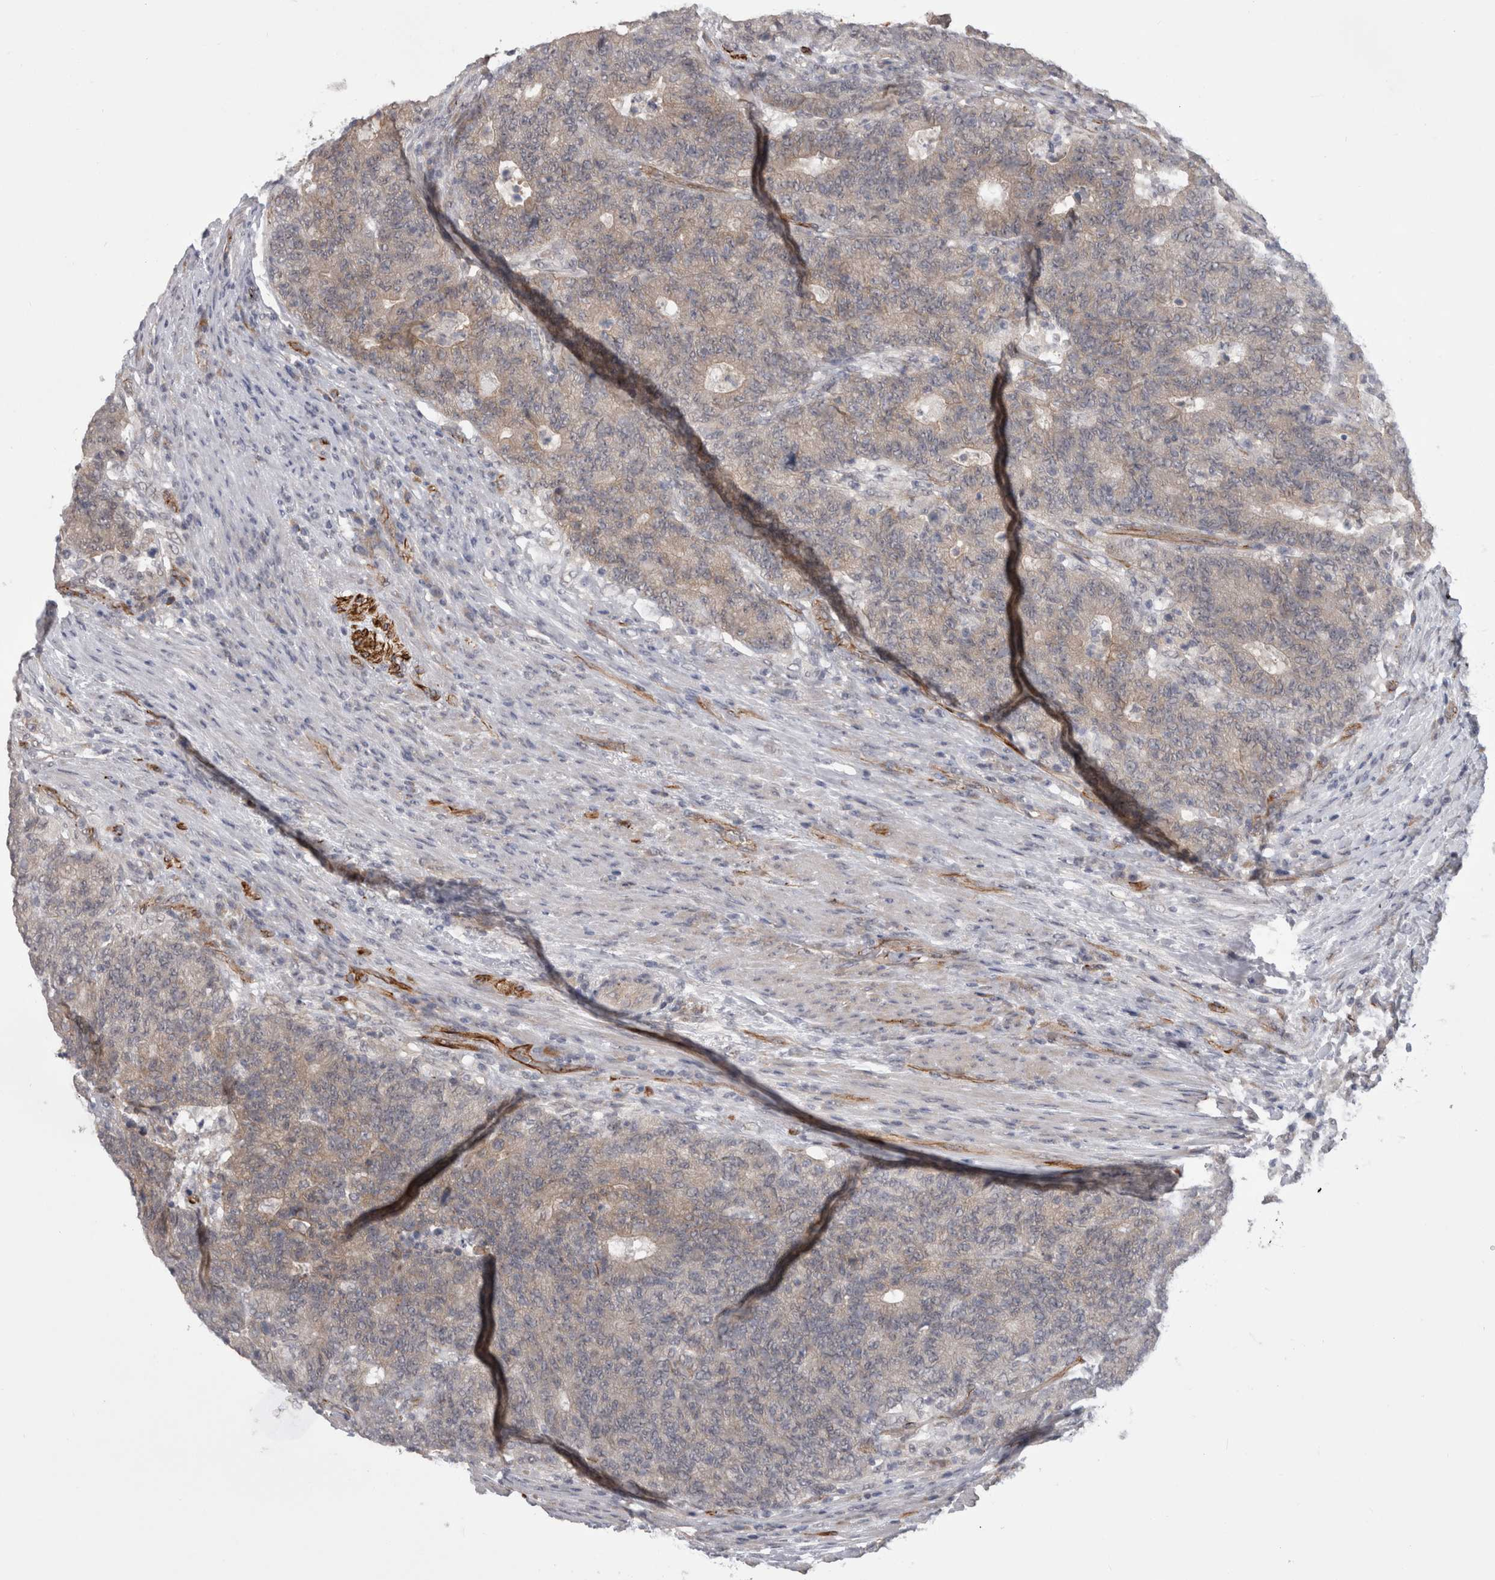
{"staining": {"intensity": "weak", "quantity": "25%-75%", "location": "cytoplasmic/membranous"}, "tissue": "colorectal cancer", "cell_type": "Tumor cells", "image_type": "cancer", "snomed": [{"axis": "morphology", "description": "Normal tissue, NOS"}, {"axis": "morphology", "description": "Adenocarcinoma, NOS"}, {"axis": "topography", "description": "Colon"}], "caption": "IHC micrograph of neoplastic tissue: human colorectal cancer (adenocarcinoma) stained using immunohistochemistry reveals low levels of weak protein expression localized specifically in the cytoplasmic/membranous of tumor cells, appearing as a cytoplasmic/membranous brown color.", "gene": "FAM83H", "patient": {"sex": "female", "age": 75}}